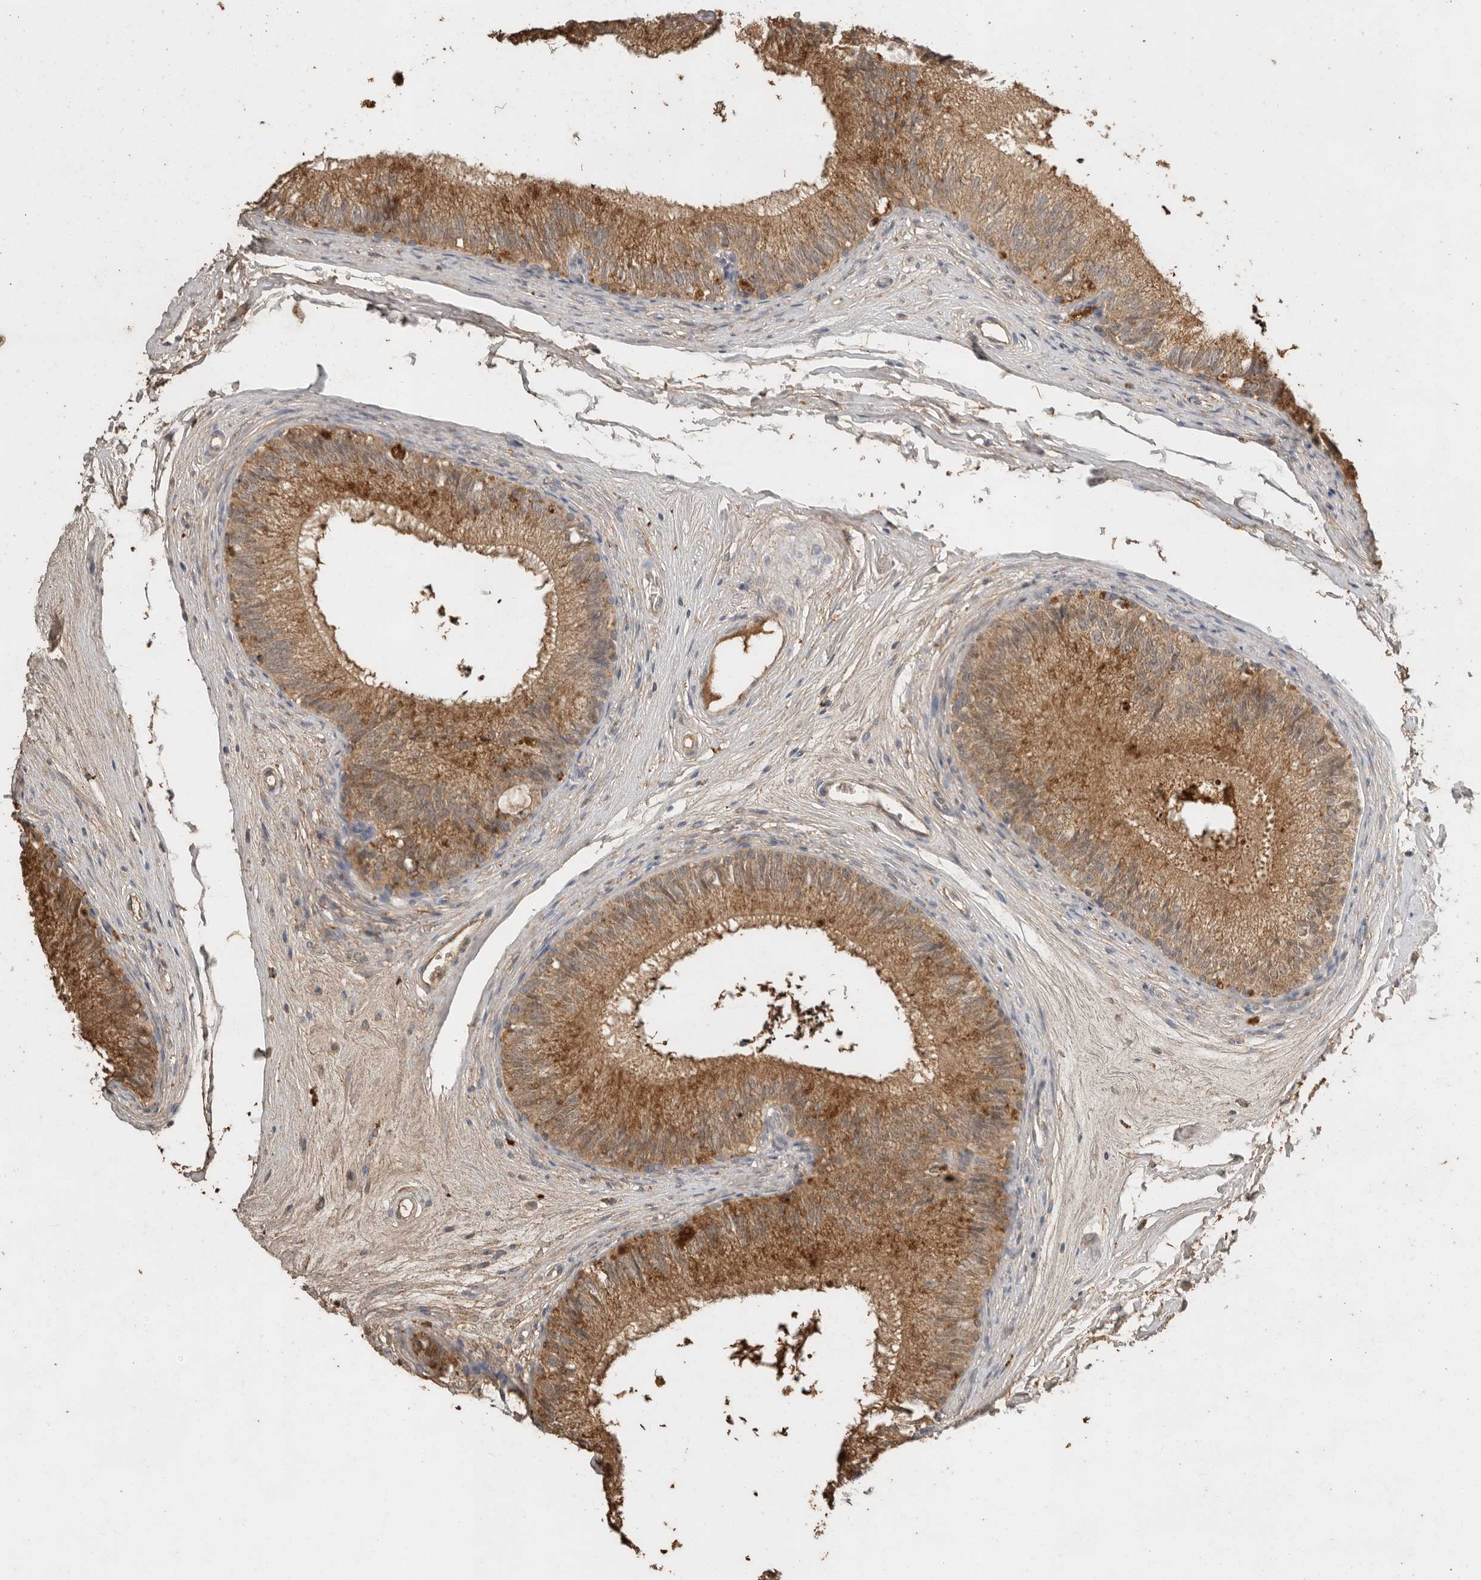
{"staining": {"intensity": "moderate", "quantity": ">75%", "location": "cytoplasmic/membranous"}, "tissue": "epididymis", "cell_type": "Glandular cells", "image_type": "normal", "snomed": [{"axis": "morphology", "description": "Normal tissue, NOS"}, {"axis": "topography", "description": "Epididymis"}], "caption": "IHC histopathology image of normal epididymis: human epididymis stained using IHC exhibits medium levels of moderate protein expression localized specifically in the cytoplasmic/membranous of glandular cells, appearing as a cytoplasmic/membranous brown color.", "gene": "CTF1", "patient": {"sex": "male", "age": 56}}